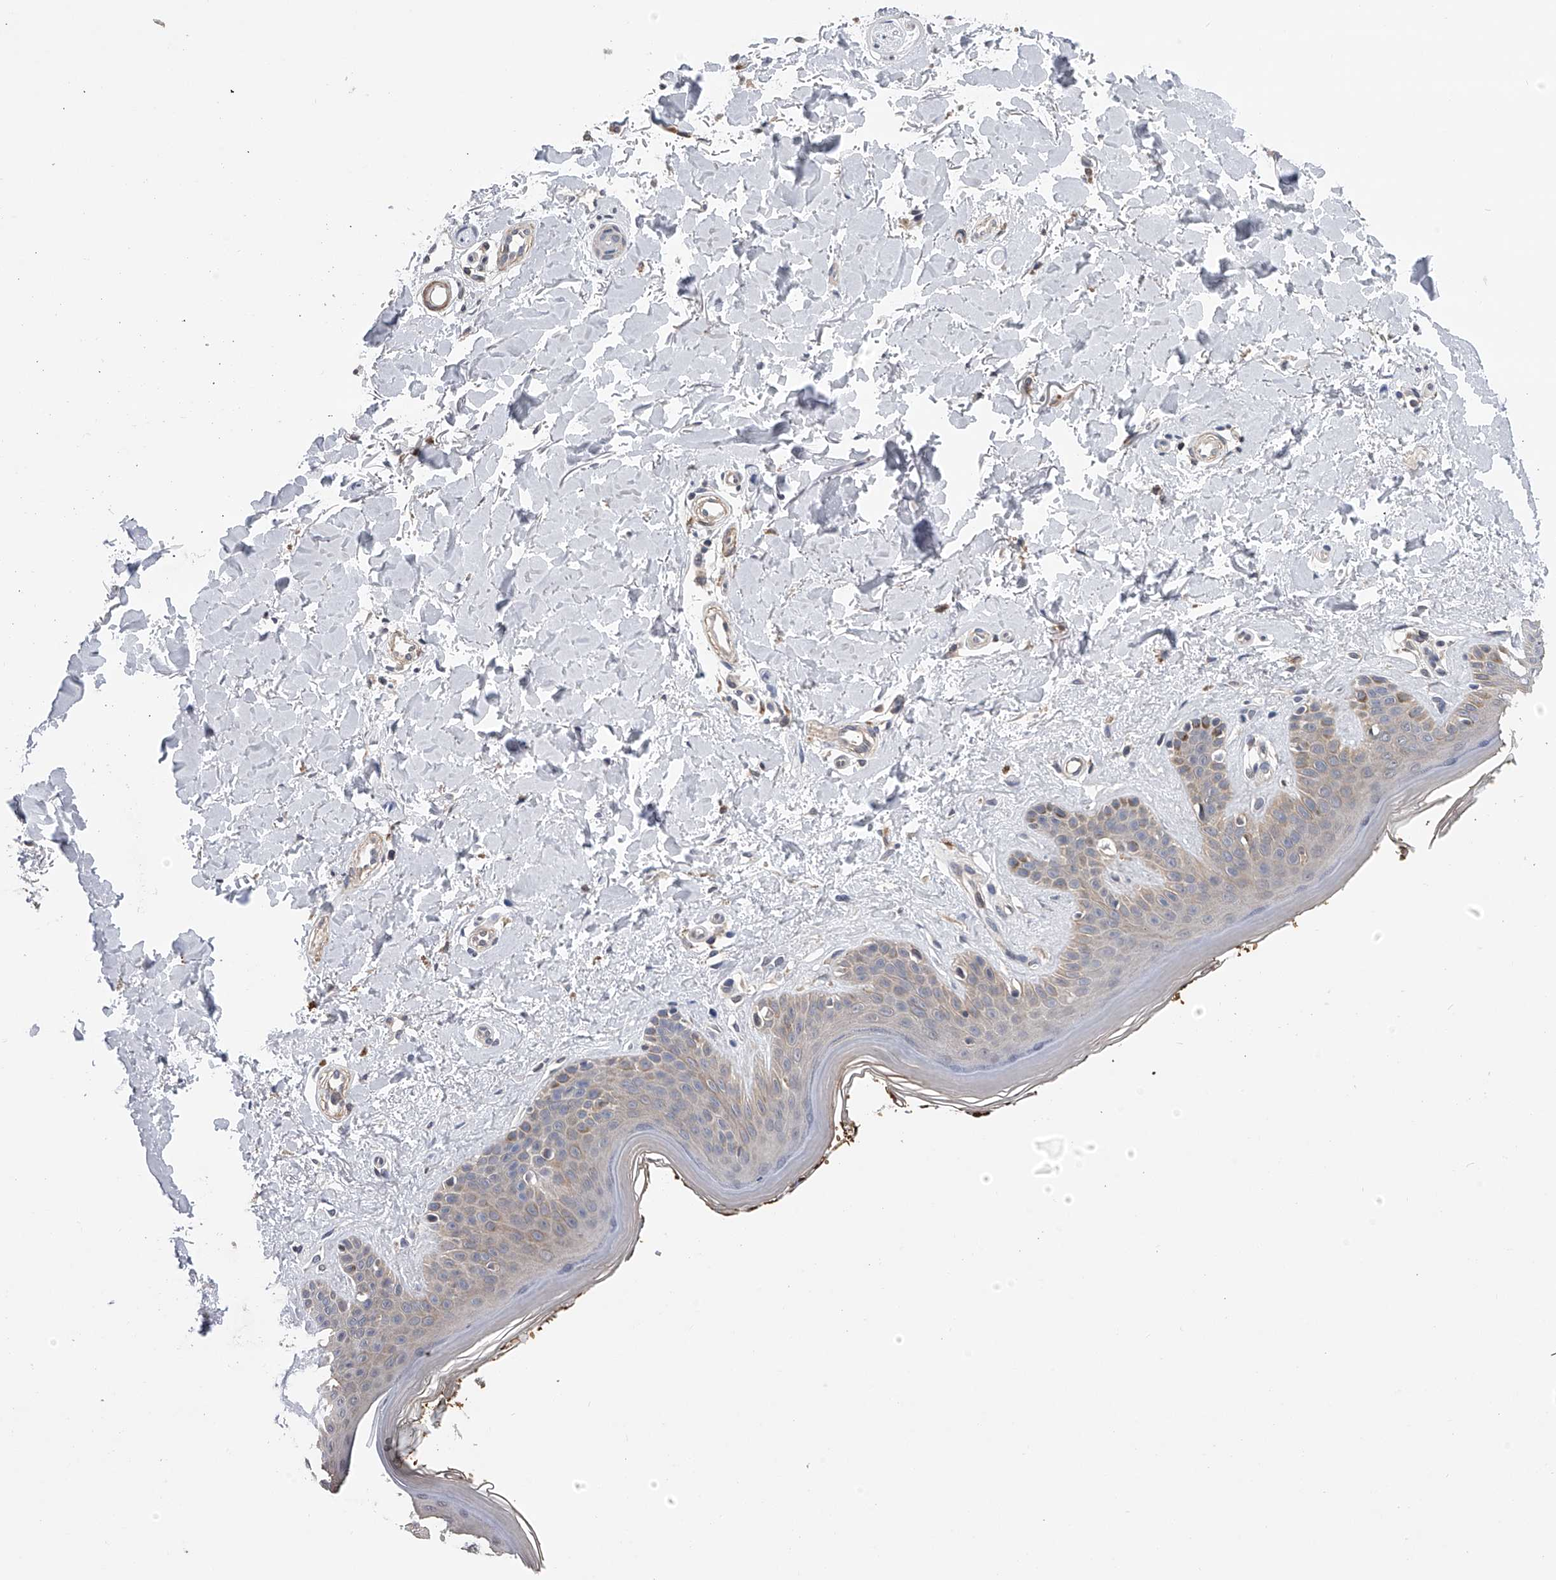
{"staining": {"intensity": "negative", "quantity": "none", "location": "none"}, "tissue": "skin", "cell_type": "Fibroblasts", "image_type": "normal", "snomed": [{"axis": "morphology", "description": "Normal tissue, NOS"}, {"axis": "topography", "description": "Skin"}], "caption": "Immunohistochemical staining of benign human skin displays no significant positivity in fibroblasts.", "gene": "SPOCK1", "patient": {"sex": "female", "age": 64}}